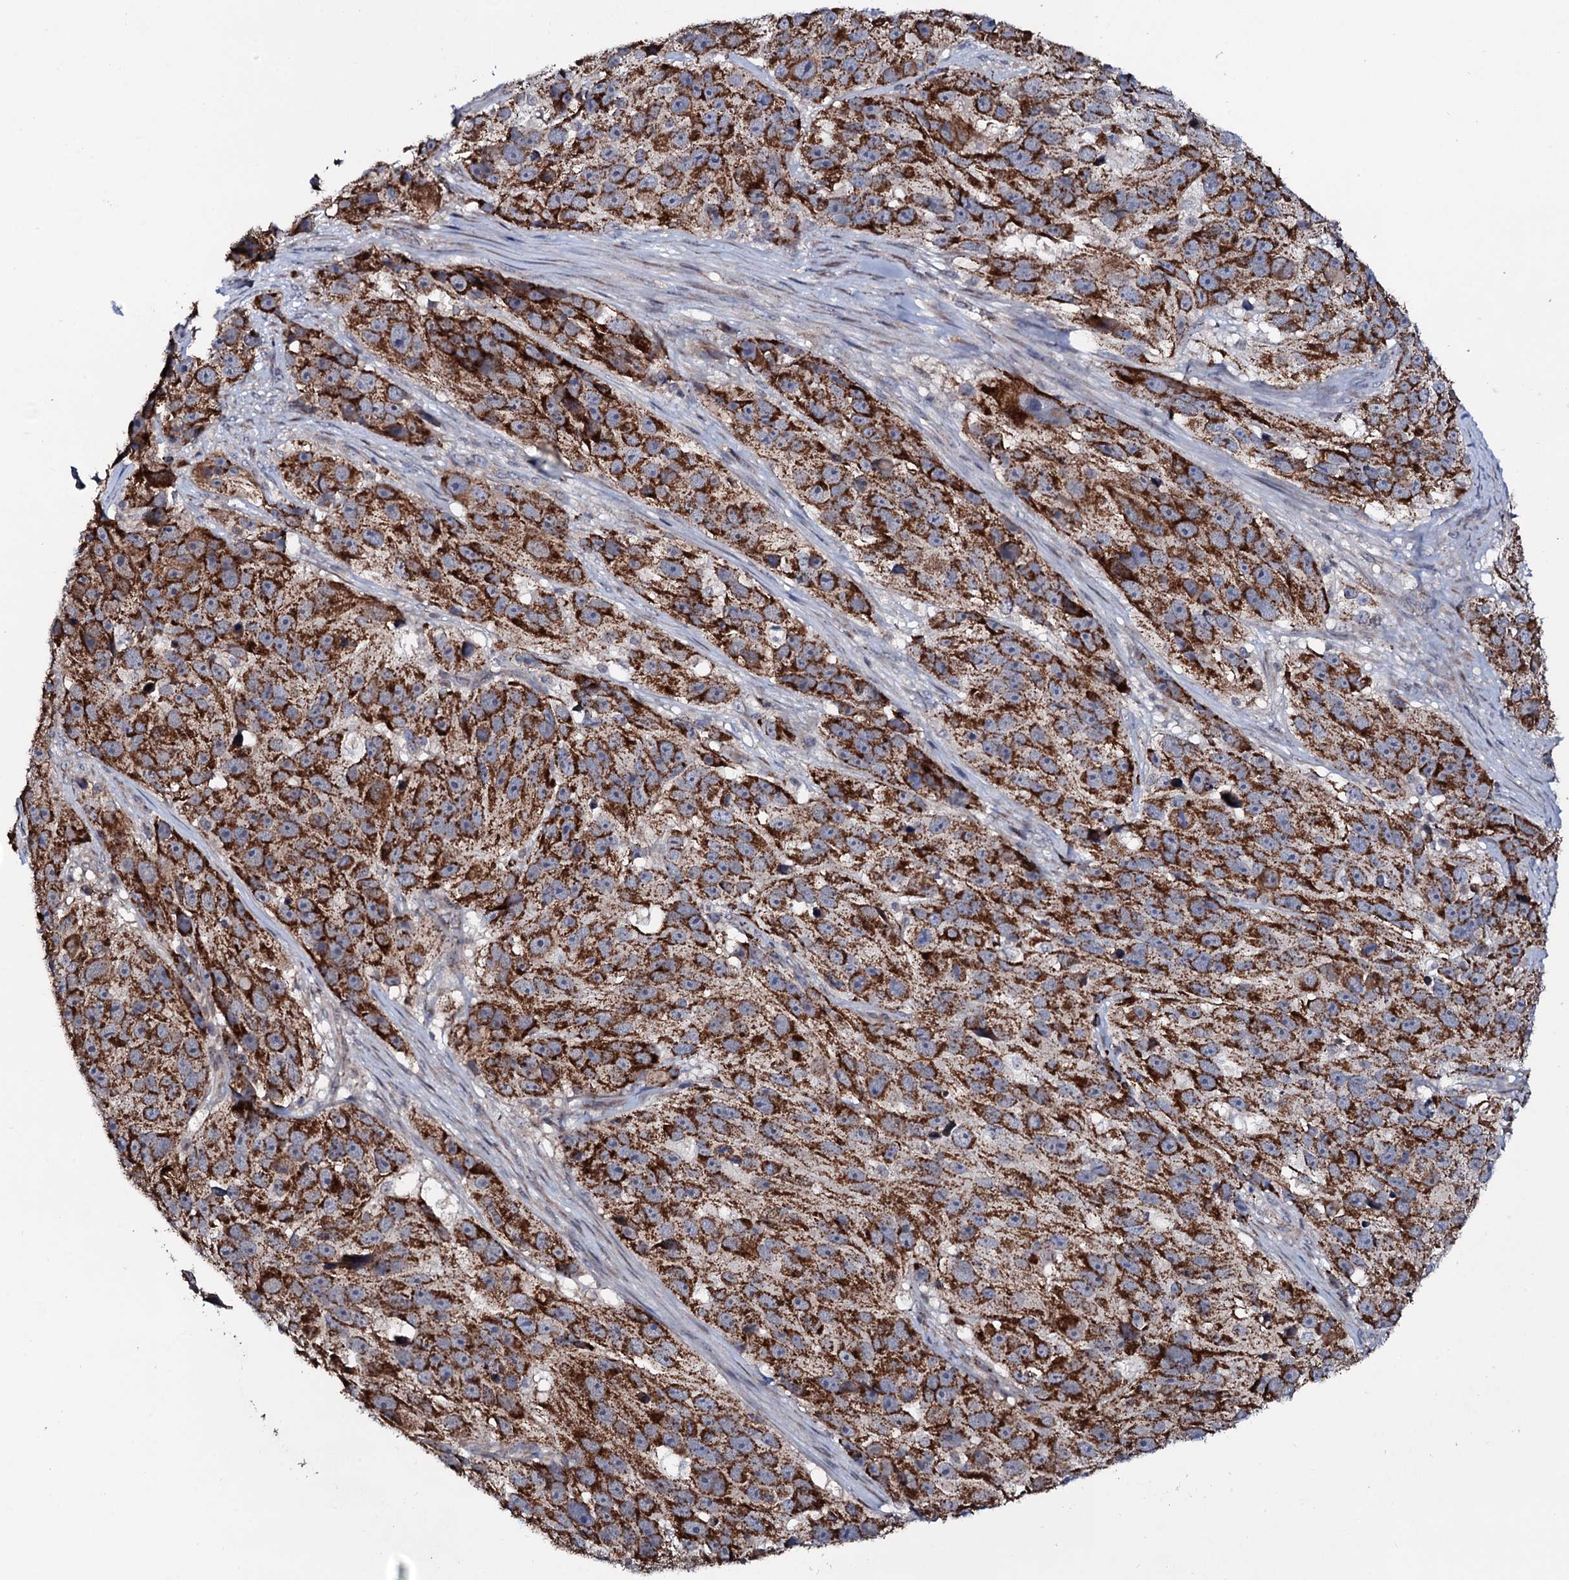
{"staining": {"intensity": "strong", "quantity": ">75%", "location": "cytoplasmic/membranous"}, "tissue": "melanoma", "cell_type": "Tumor cells", "image_type": "cancer", "snomed": [{"axis": "morphology", "description": "Malignant melanoma, NOS"}, {"axis": "topography", "description": "Skin"}], "caption": "Brown immunohistochemical staining in malignant melanoma demonstrates strong cytoplasmic/membranous staining in about >75% of tumor cells. (DAB IHC, brown staining for protein, blue staining for nuclei).", "gene": "PPP1R3D", "patient": {"sex": "male", "age": 84}}